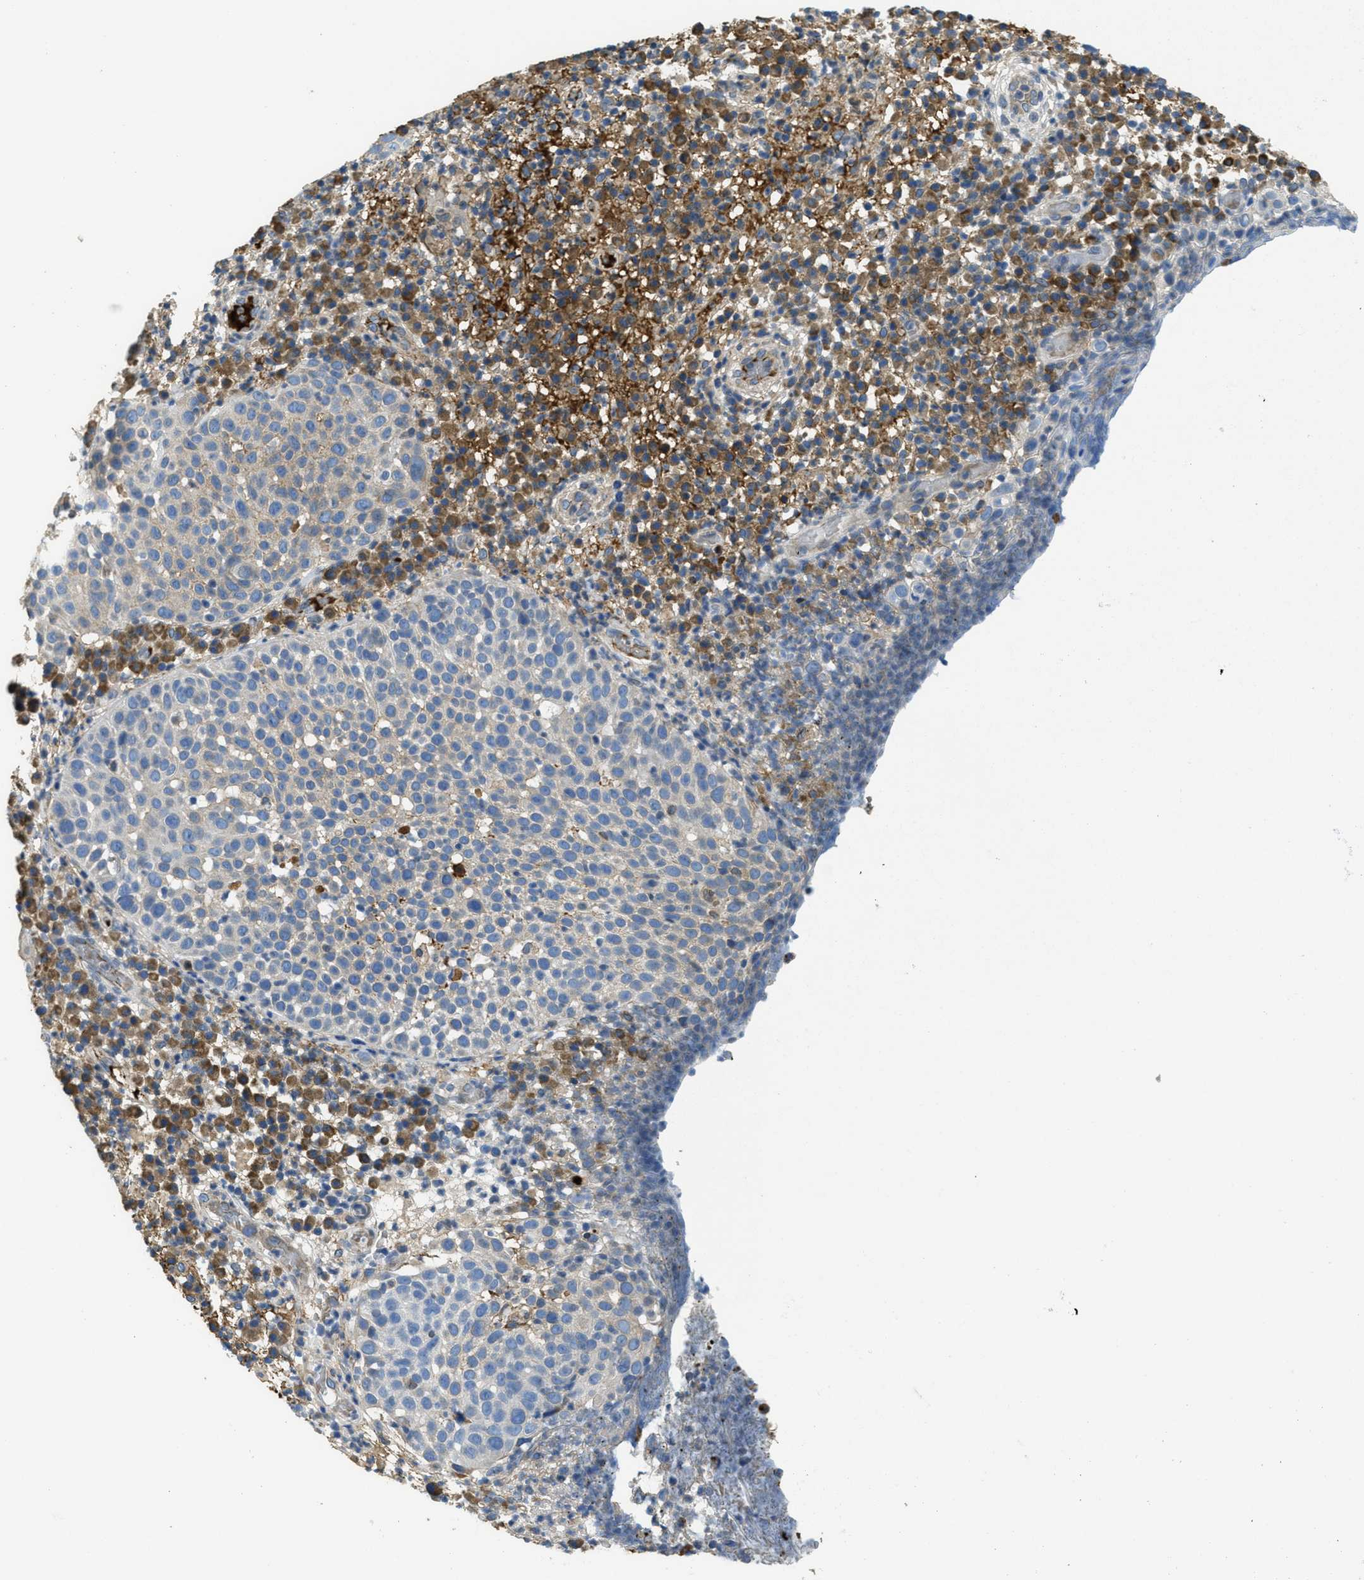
{"staining": {"intensity": "negative", "quantity": "none", "location": "none"}, "tissue": "skin cancer", "cell_type": "Tumor cells", "image_type": "cancer", "snomed": [{"axis": "morphology", "description": "Squamous cell carcinoma in situ, NOS"}, {"axis": "morphology", "description": "Squamous cell carcinoma, NOS"}, {"axis": "topography", "description": "Skin"}], "caption": "IHC of skin squamous cell carcinoma displays no expression in tumor cells.", "gene": "MPDU1", "patient": {"sex": "male", "age": 93}}